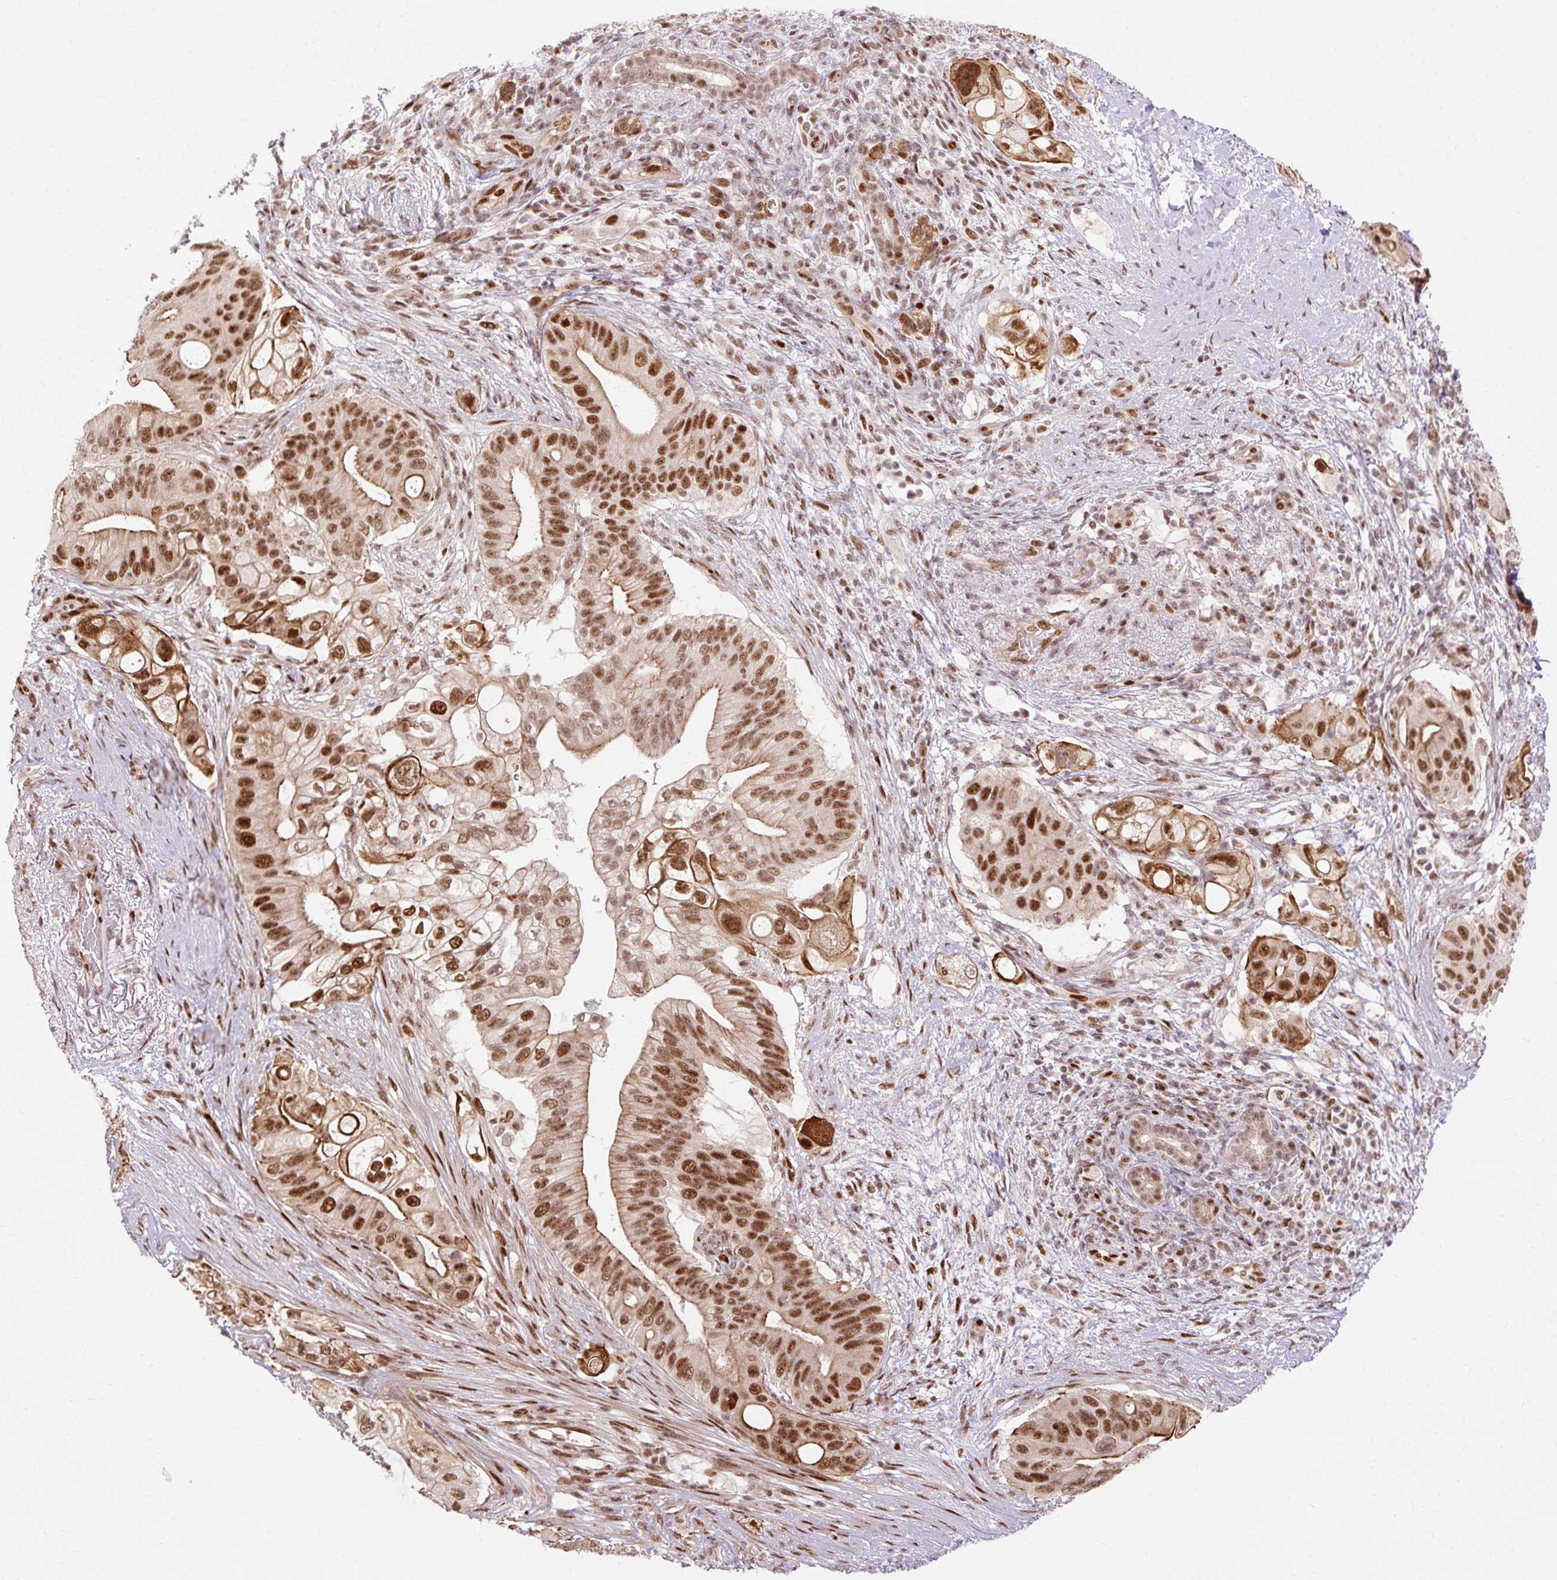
{"staining": {"intensity": "strong", "quantity": ">75%", "location": "cytoplasmic/membranous,nuclear"}, "tissue": "pancreatic cancer", "cell_type": "Tumor cells", "image_type": "cancer", "snomed": [{"axis": "morphology", "description": "Adenocarcinoma, NOS"}, {"axis": "topography", "description": "Pancreas"}], "caption": "Tumor cells reveal strong cytoplasmic/membranous and nuclear positivity in about >75% of cells in pancreatic adenocarcinoma.", "gene": "MECOM", "patient": {"sex": "female", "age": 72}}